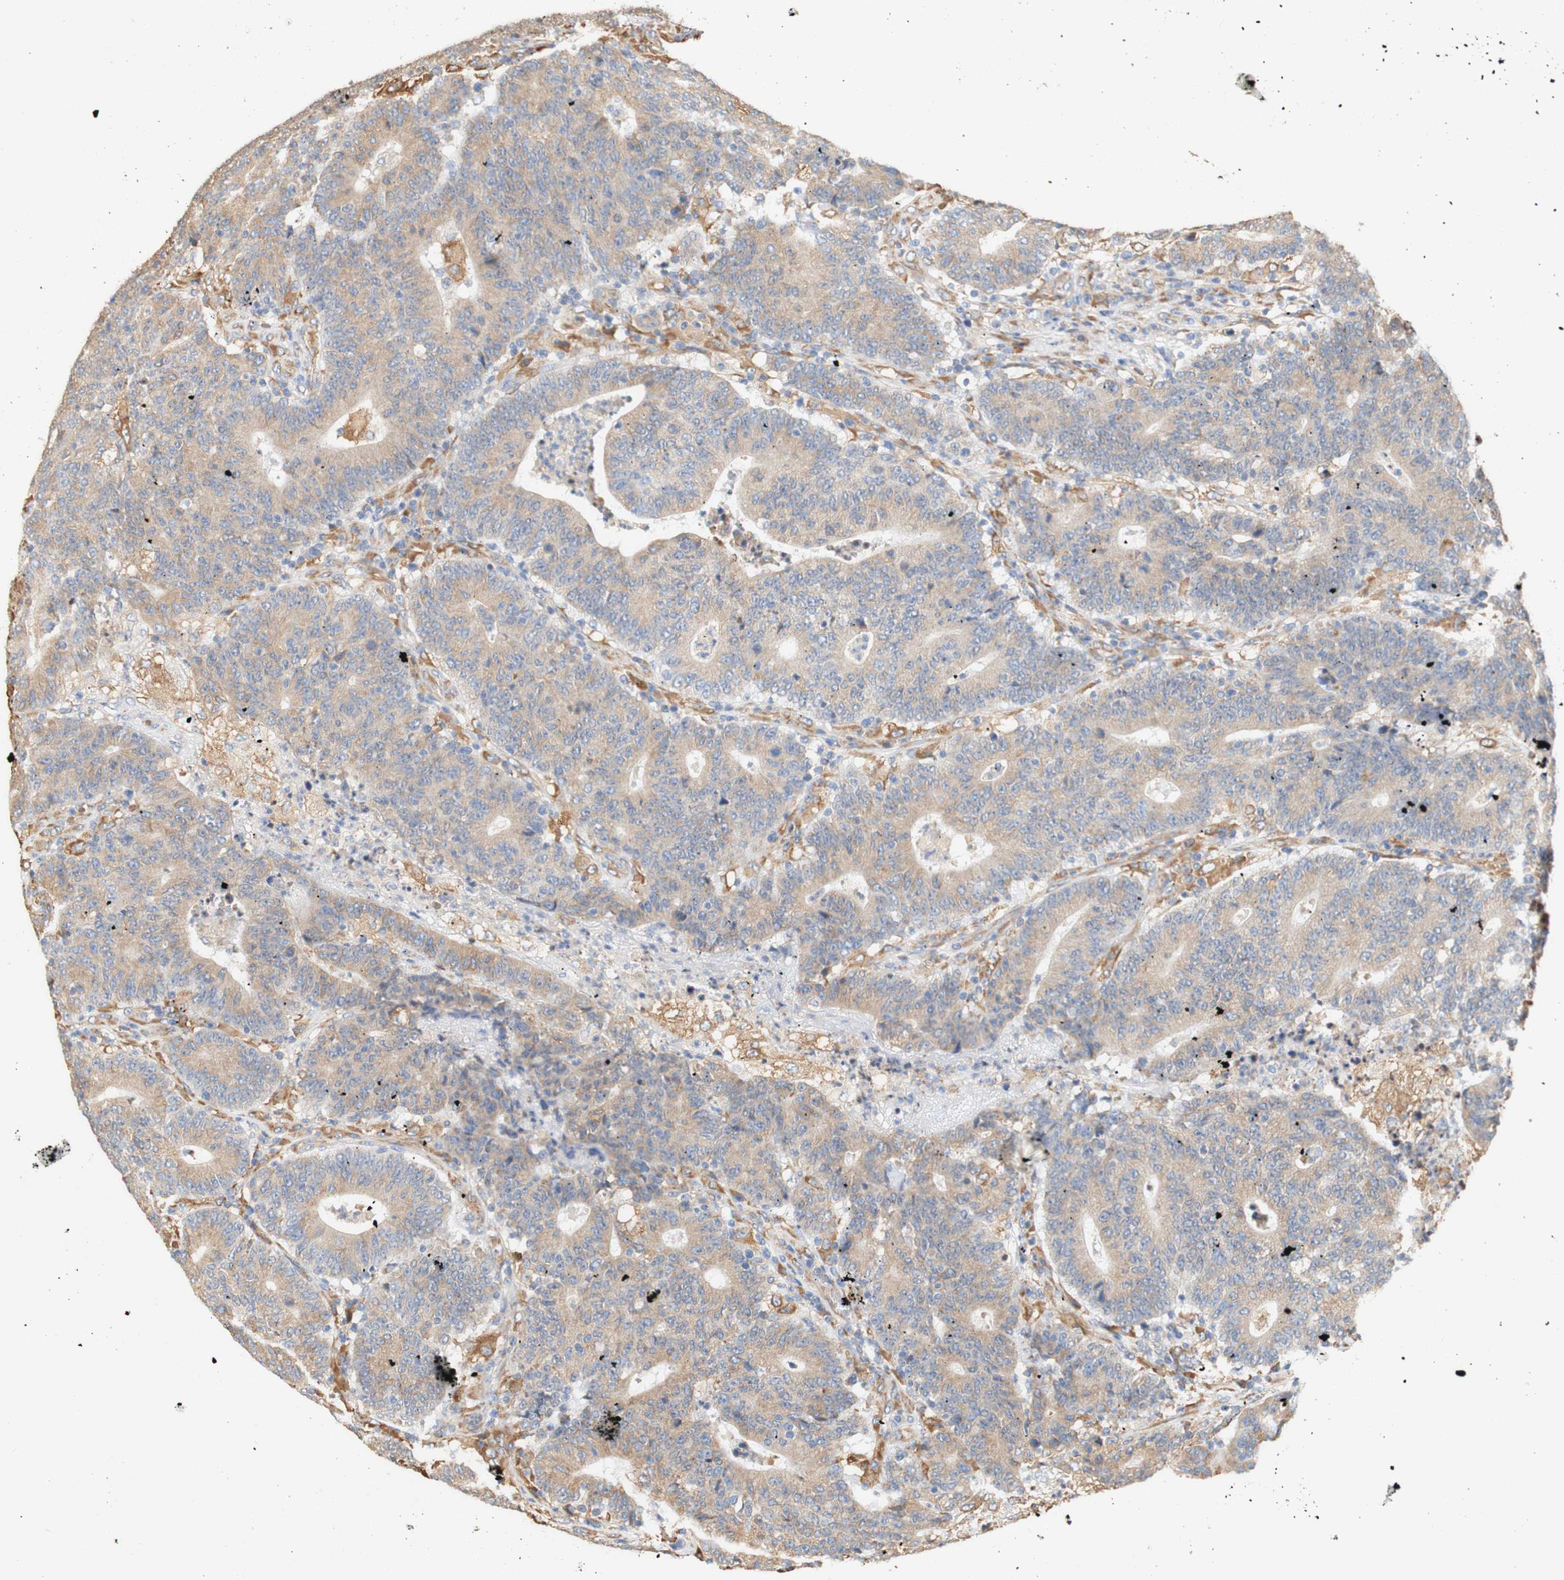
{"staining": {"intensity": "weak", "quantity": ">75%", "location": "cytoplasmic/membranous"}, "tissue": "colorectal cancer", "cell_type": "Tumor cells", "image_type": "cancer", "snomed": [{"axis": "morphology", "description": "Normal tissue, NOS"}, {"axis": "morphology", "description": "Adenocarcinoma, NOS"}, {"axis": "topography", "description": "Colon"}], "caption": "Immunohistochemistry image of neoplastic tissue: colorectal adenocarcinoma stained using immunohistochemistry displays low levels of weak protein expression localized specifically in the cytoplasmic/membranous of tumor cells, appearing as a cytoplasmic/membranous brown color.", "gene": "EIF2AK4", "patient": {"sex": "female", "age": 75}}